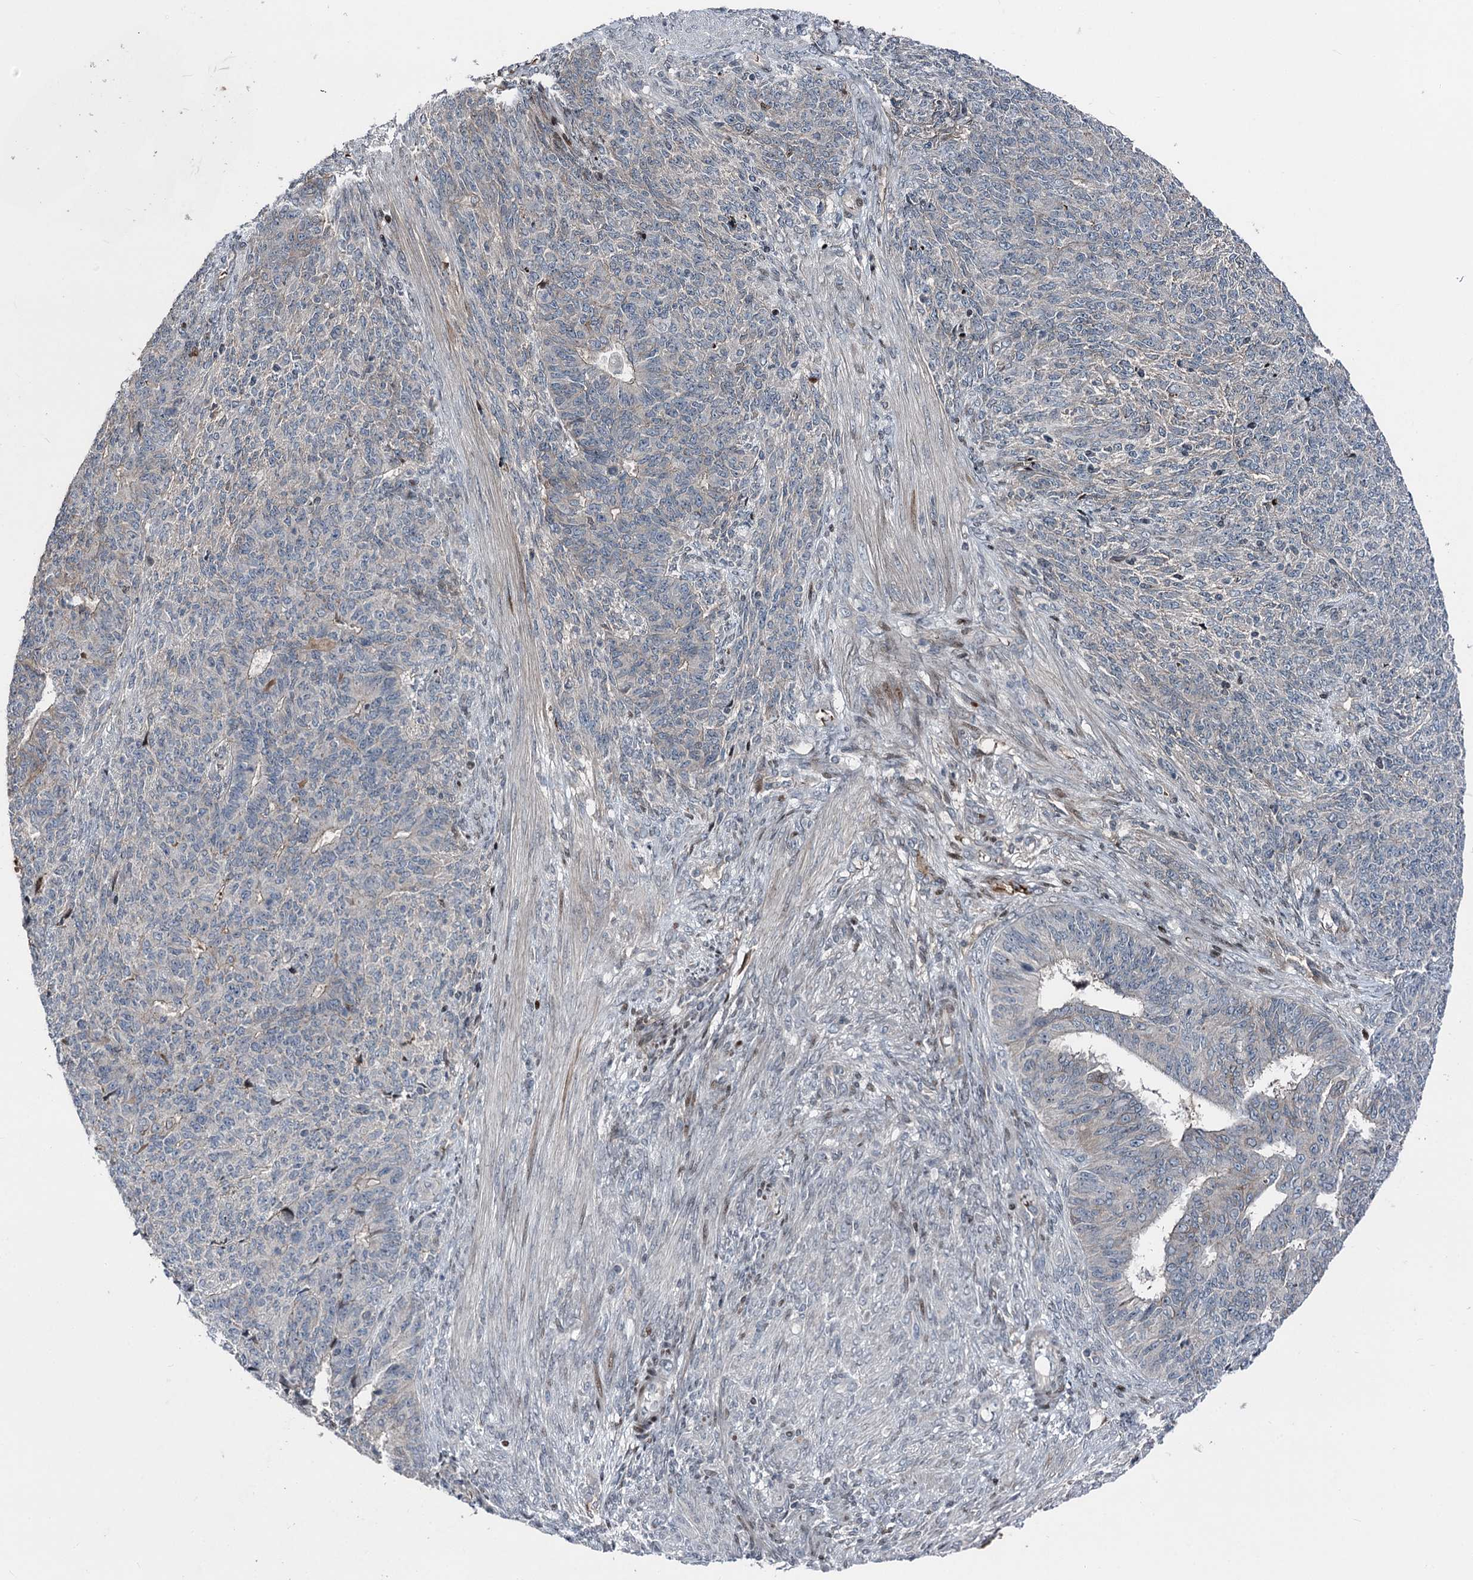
{"staining": {"intensity": "weak", "quantity": "<25%", "location": "cytoplasmic/membranous"}, "tissue": "endometrial cancer", "cell_type": "Tumor cells", "image_type": "cancer", "snomed": [{"axis": "morphology", "description": "Adenocarcinoma, NOS"}, {"axis": "topography", "description": "Endometrium"}], "caption": "There is no significant expression in tumor cells of endometrial adenocarcinoma.", "gene": "ITFG2", "patient": {"sex": "female", "age": 32}}